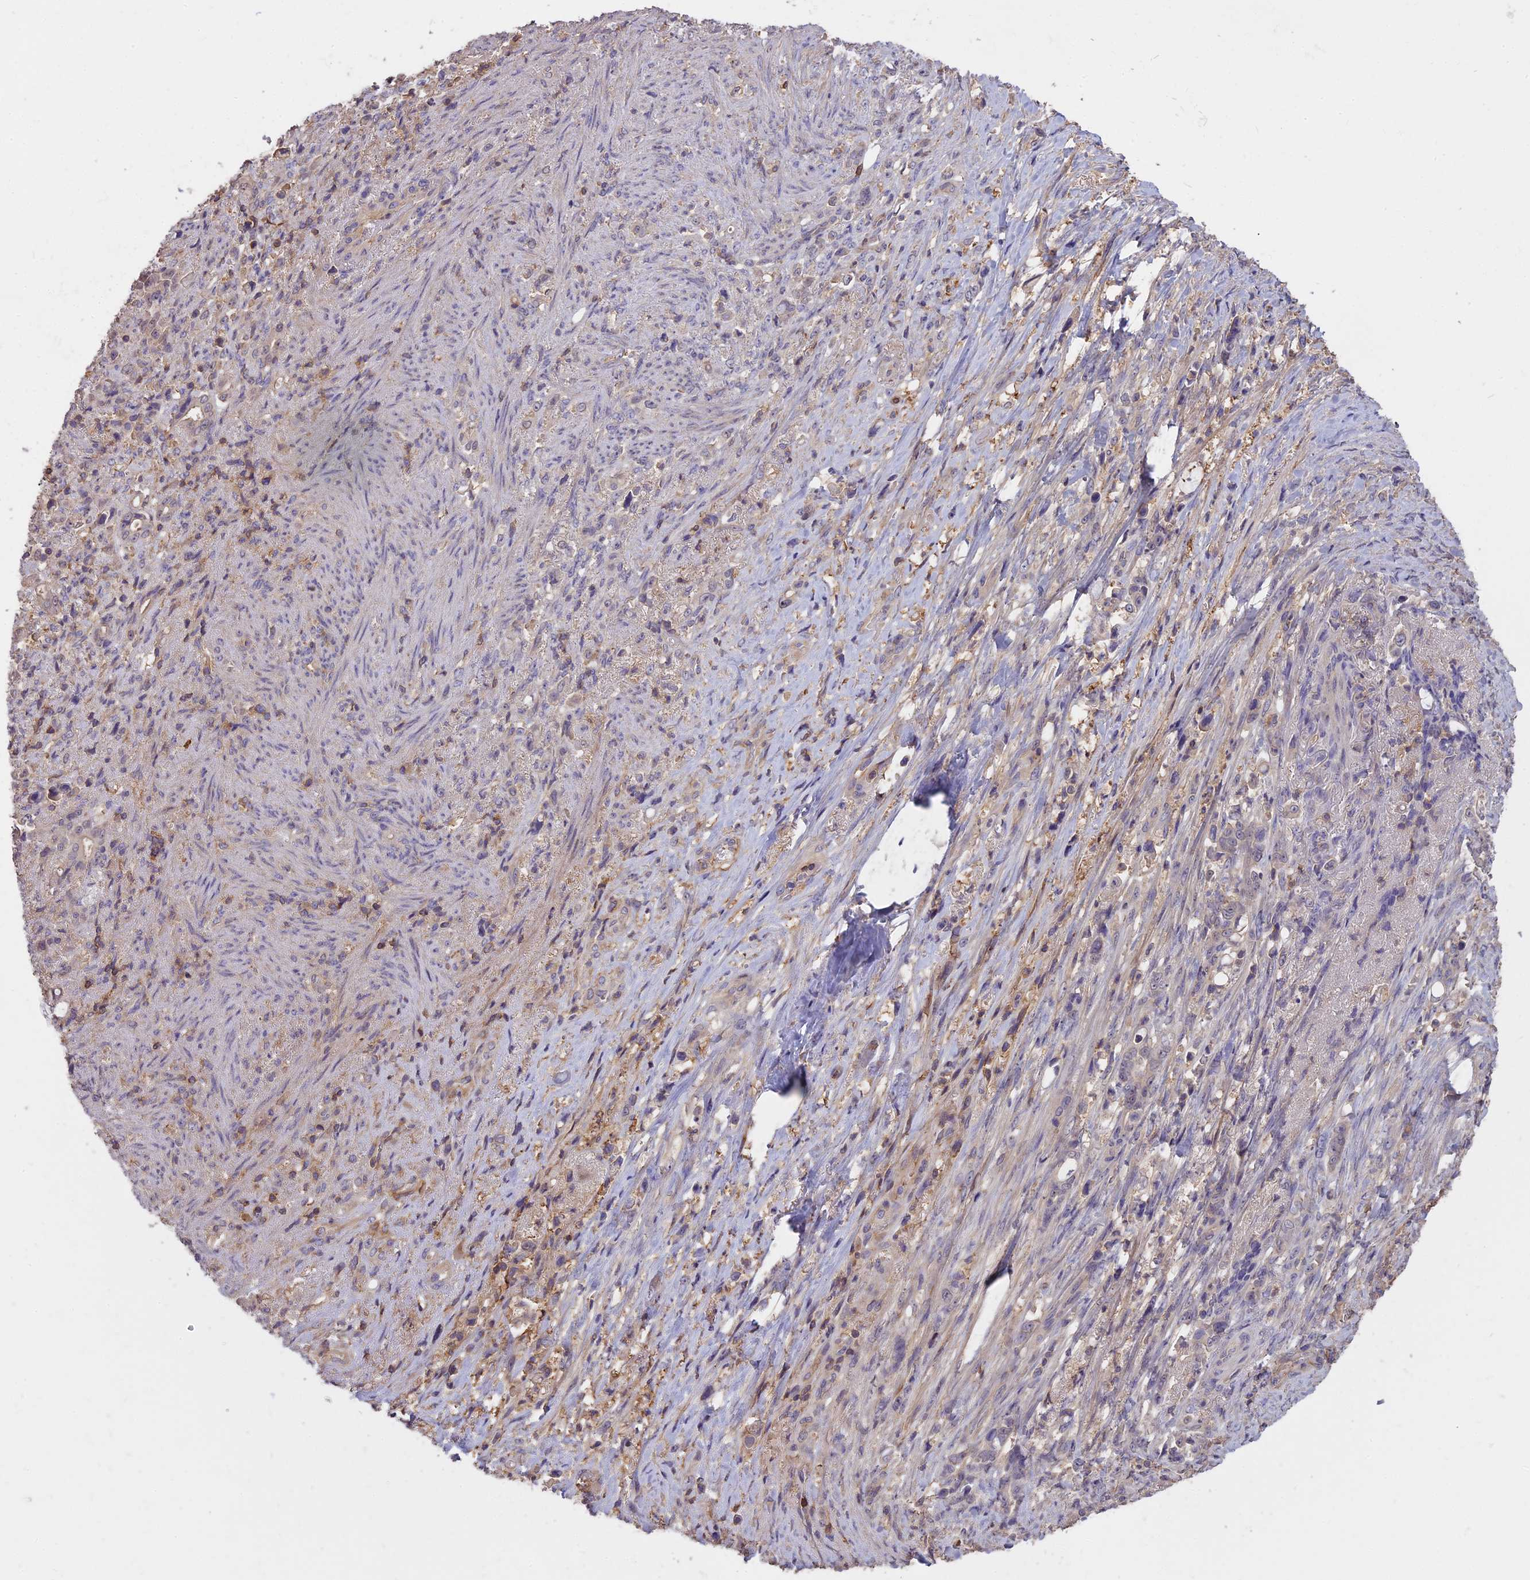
{"staining": {"intensity": "negative", "quantity": "none", "location": "none"}, "tissue": "stomach cancer", "cell_type": "Tumor cells", "image_type": "cancer", "snomed": [{"axis": "morphology", "description": "Normal tissue, NOS"}, {"axis": "morphology", "description": "Adenocarcinoma, NOS"}, {"axis": "topography", "description": "Stomach"}], "caption": "The image displays no staining of tumor cells in stomach cancer.", "gene": "CFAP119", "patient": {"sex": "female", "age": 79}}